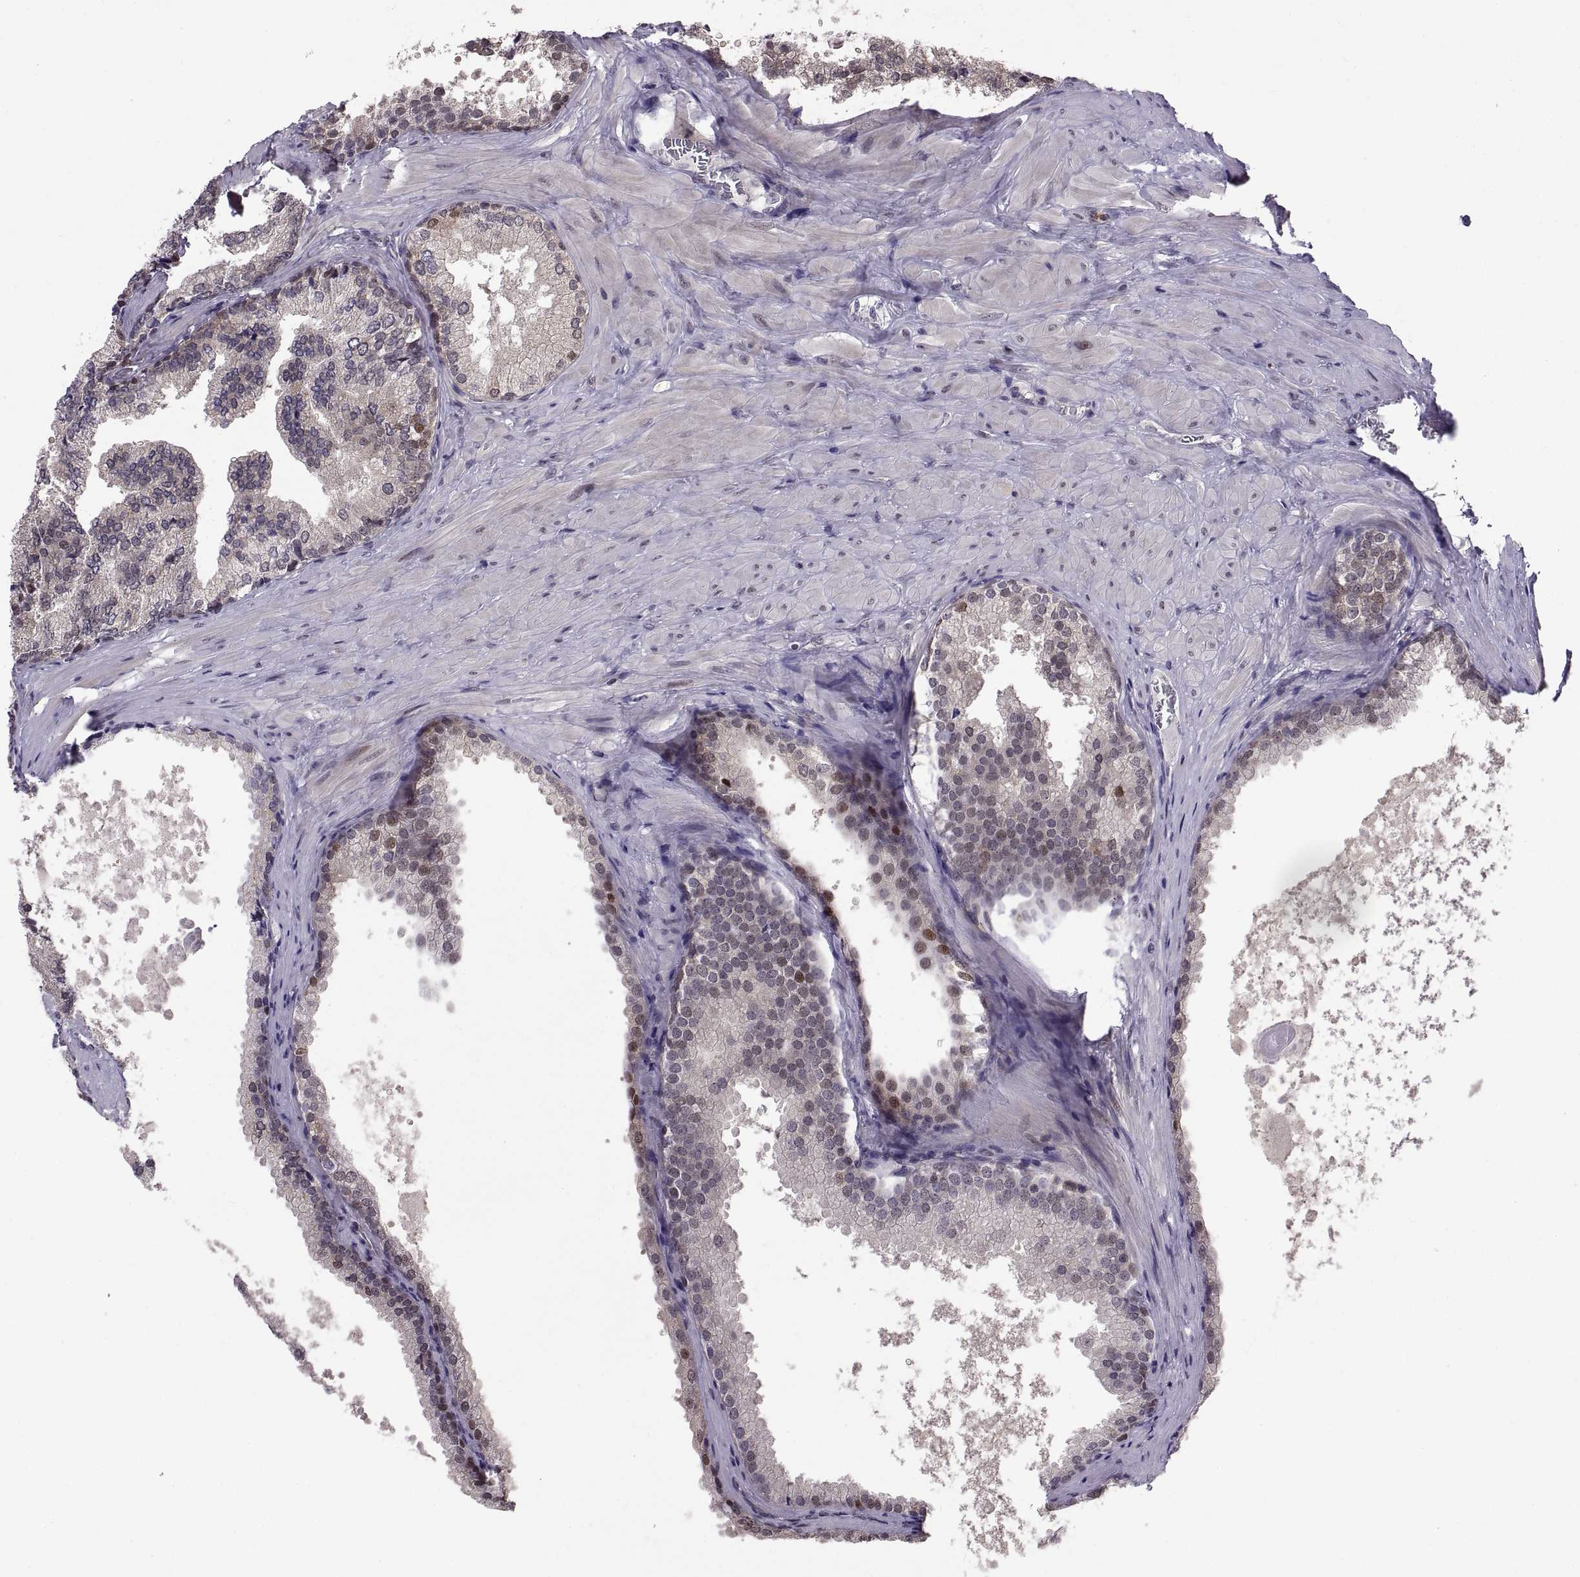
{"staining": {"intensity": "weak", "quantity": "25%-75%", "location": "cytoplasmic/membranous,nuclear"}, "tissue": "prostate cancer", "cell_type": "Tumor cells", "image_type": "cancer", "snomed": [{"axis": "morphology", "description": "Adenocarcinoma, Low grade"}, {"axis": "topography", "description": "Prostate"}], "caption": "Approximately 25%-75% of tumor cells in prostate cancer show weak cytoplasmic/membranous and nuclear protein staining as visualized by brown immunohistochemical staining.", "gene": "CHFR", "patient": {"sex": "male", "age": 56}}